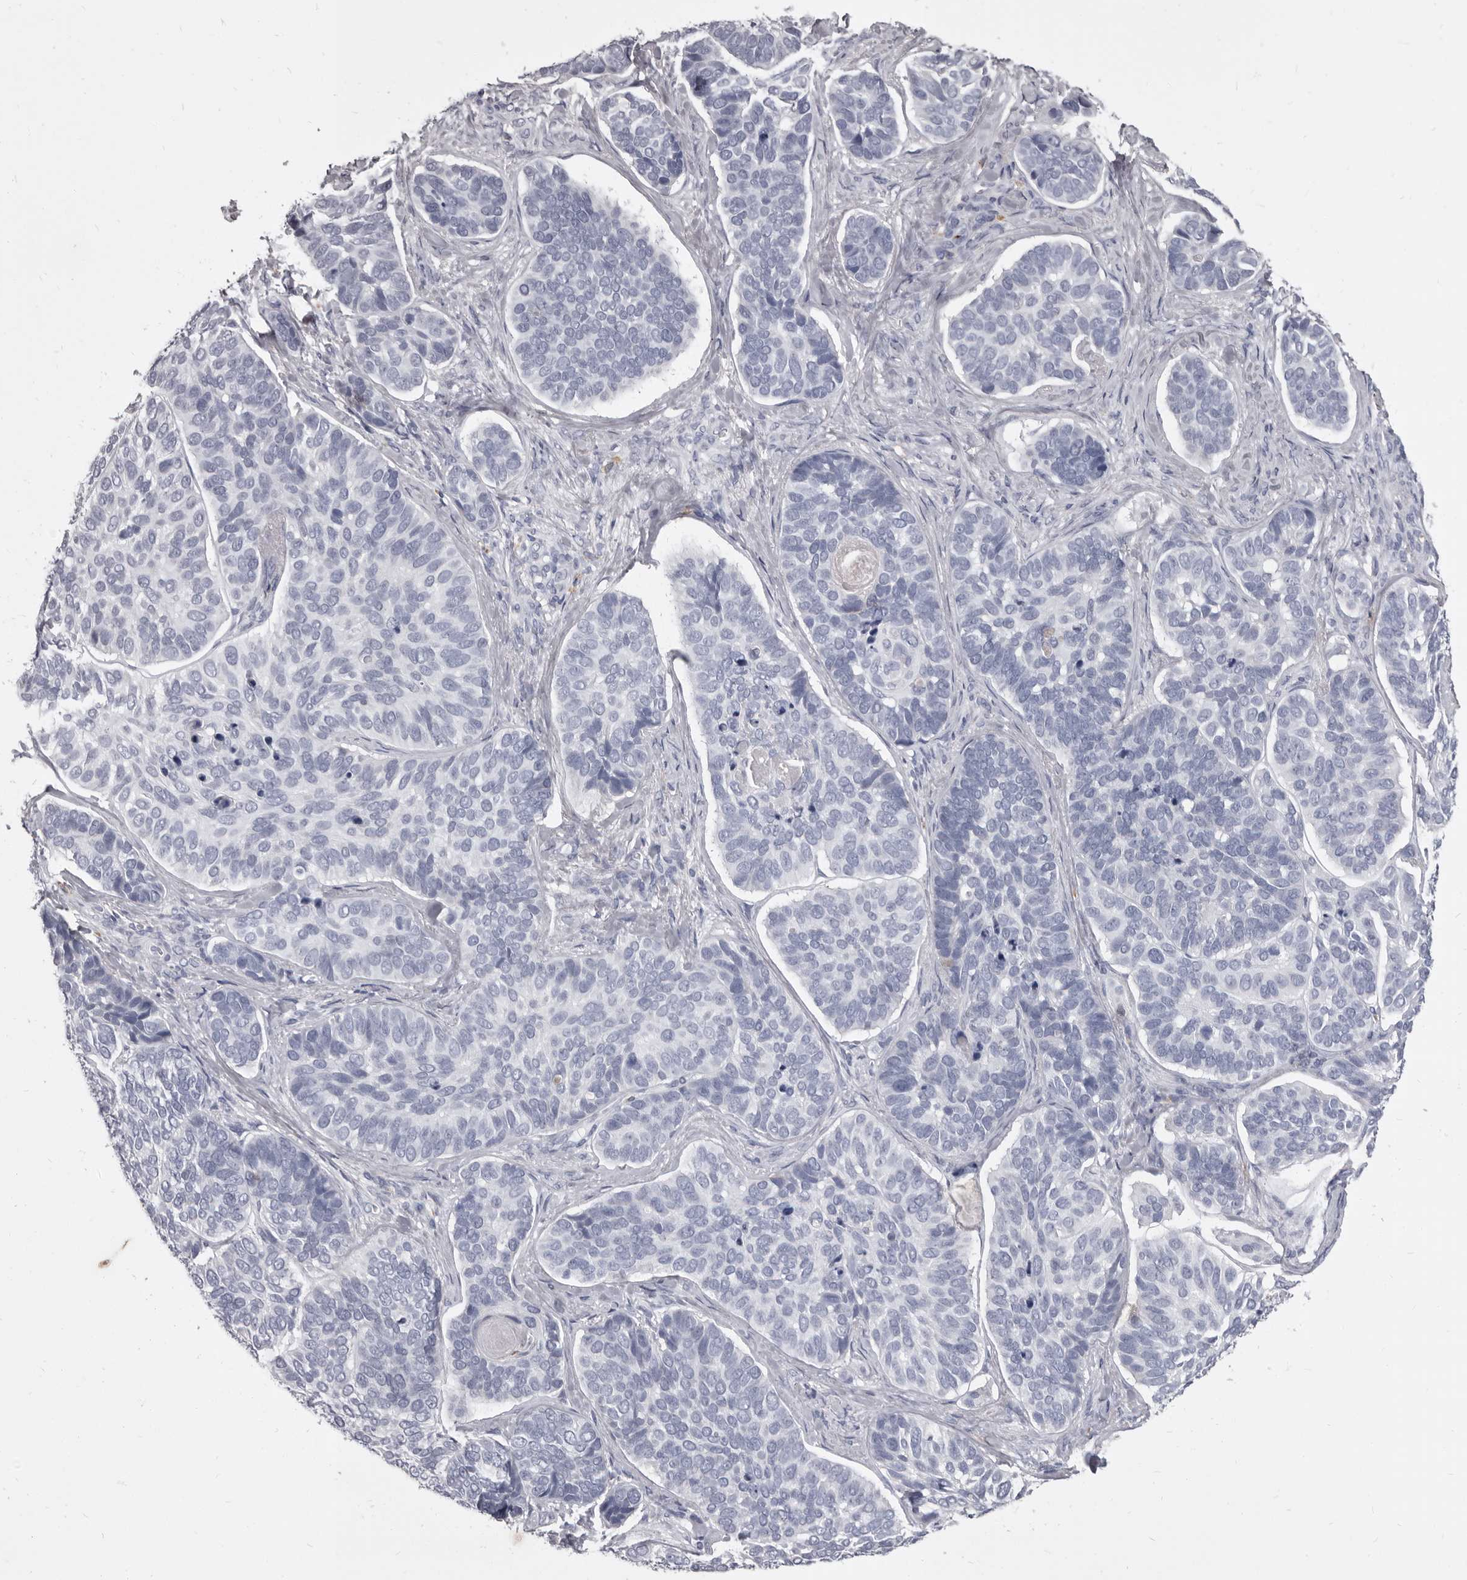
{"staining": {"intensity": "negative", "quantity": "none", "location": "none"}, "tissue": "skin cancer", "cell_type": "Tumor cells", "image_type": "cancer", "snomed": [{"axis": "morphology", "description": "Basal cell carcinoma"}, {"axis": "topography", "description": "Skin"}], "caption": "The image shows no staining of tumor cells in basal cell carcinoma (skin).", "gene": "GZMH", "patient": {"sex": "male", "age": 62}}